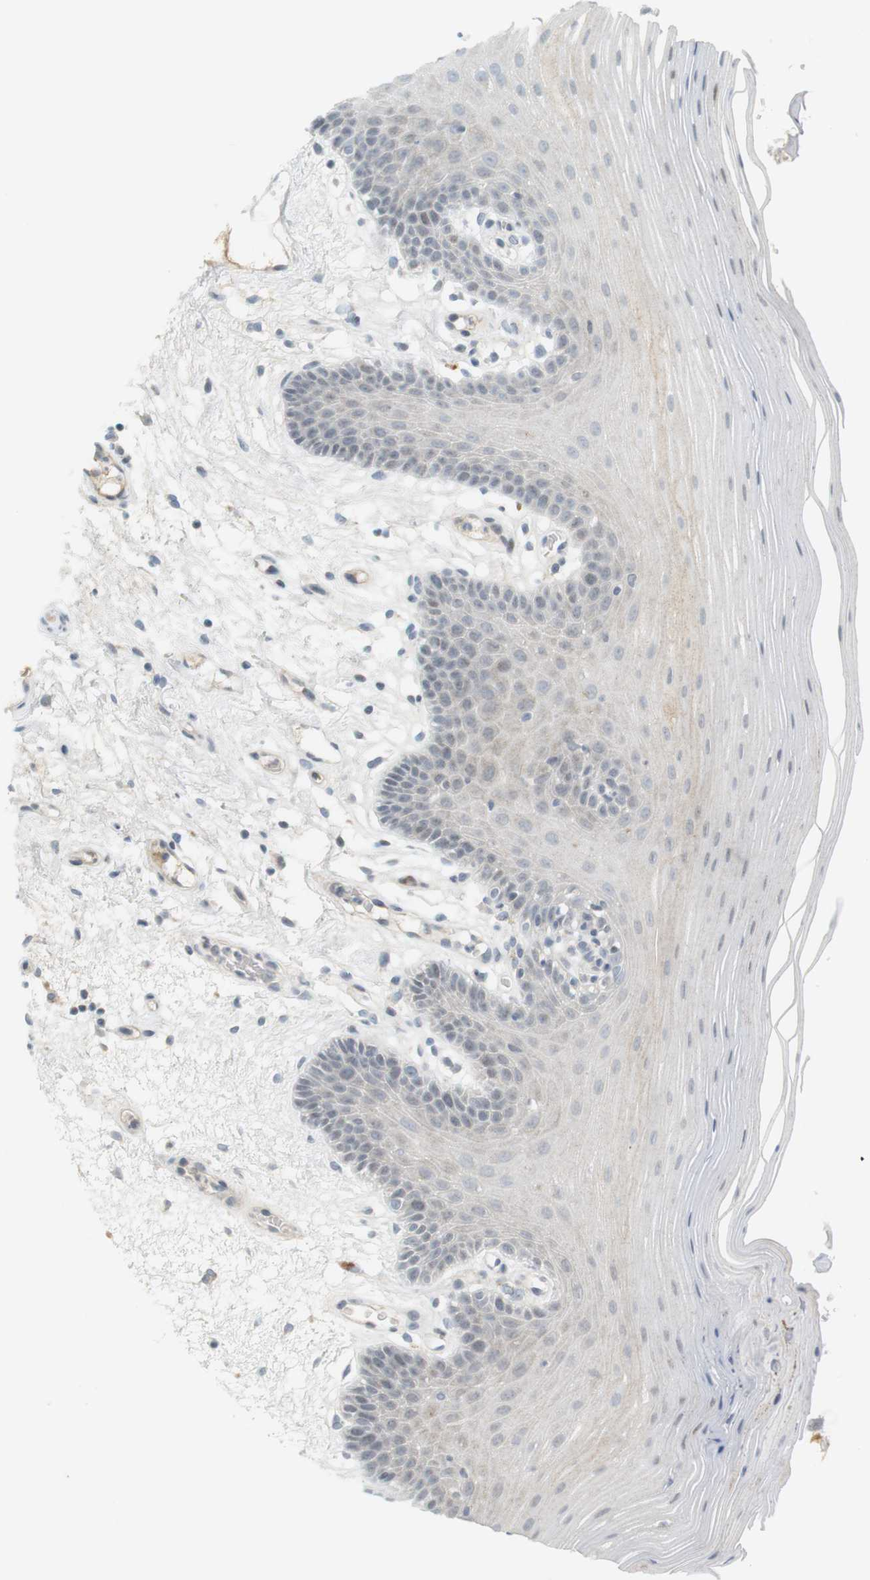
{"staining": {"intensity": "negative", "quantity": "none", "location": "none"}, "tissue": "oral mucosa", "cell_type": "Squamous epithelial cells", "image_type": "normal", "snomed": [{"axis": "morphology", "description": "Normal tissue, NOS"}, {"axis": "morphology", "description": "Squamous cell carcinoma, NOS"}, {"axis": "topography", "description": "Skeletal muscle"}, {"axis": "topography", "description": "Oral tissue"}, {"axis": "topography", "description": "Head-Neck"}], "caption": "High power microscopy histopathology image of an immunohistochemistry (IHC) photomicrograph of normal oral mucosa, revealing no significant staining in squamous epithelial cells. Brightfield microscopy of immunohistochemistry stained with DAB (brown) and hematoxylin (blue), captured at high magnification.", "gene": "DMC1", "patient": {"sex": "male", "age": 71}}